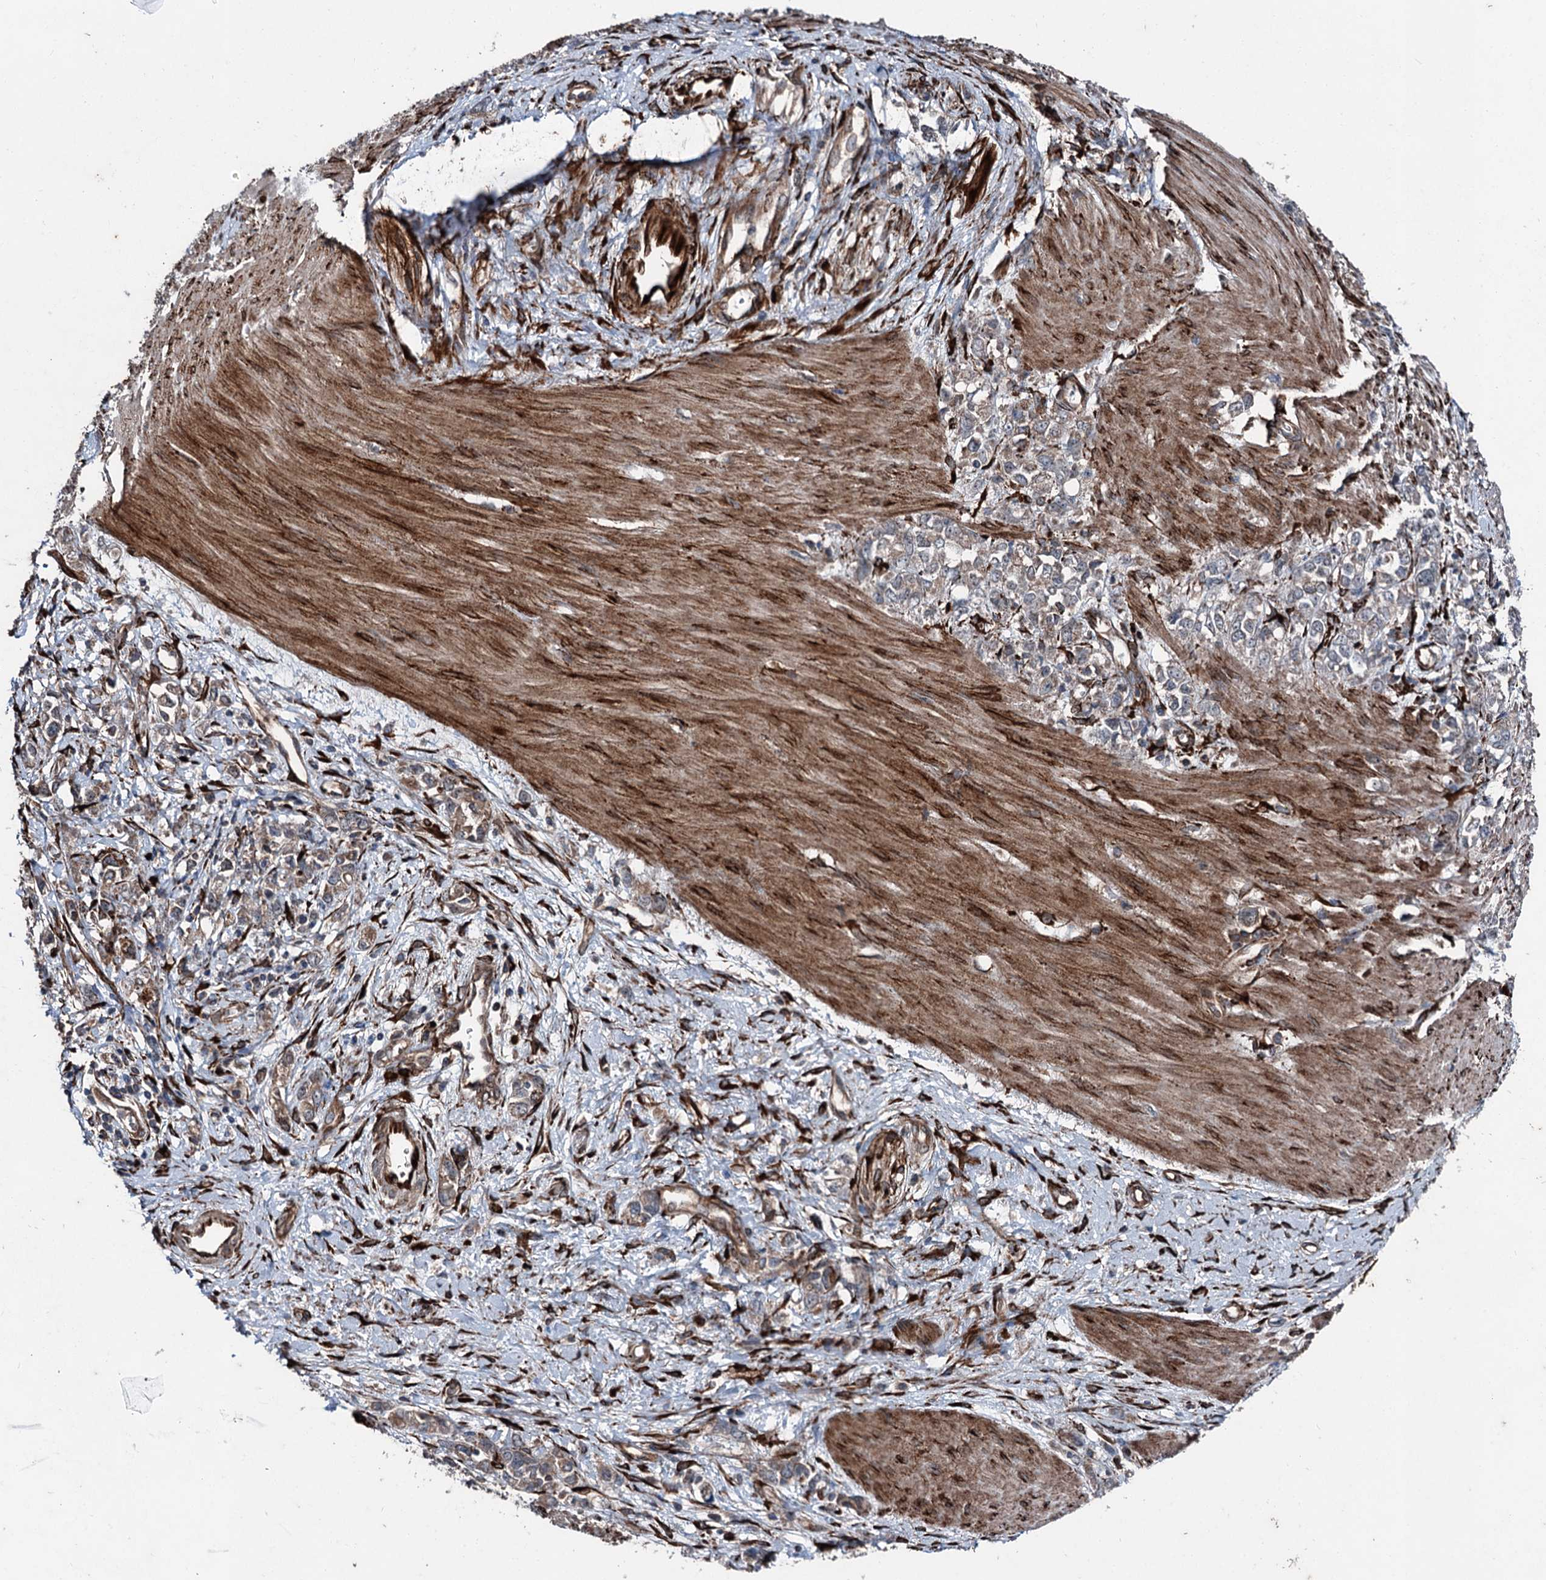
{"staining": {"intensity": "weak", "quantity": ">75%", "location": "cytoplasmic/membranous"}, "tissue": "stomach cancer", "cell_type": "Tumor cells", "image_type": "cancer", "snomed": [{"axis": "morphology", "description": "Adenocarcinoma, NOS"}, {"axis": "topography", "description": "Stomach"}], "caption": "Stomach adenocarcinoma stained for a protein reveals weak cytoplasmic/membranous positivity in tumor cells. (DAB IHC, brown staining for protein, blue staining for nuclei).", "gene": "DDIAS", "patient": {"sex": "female", "age": 76}}